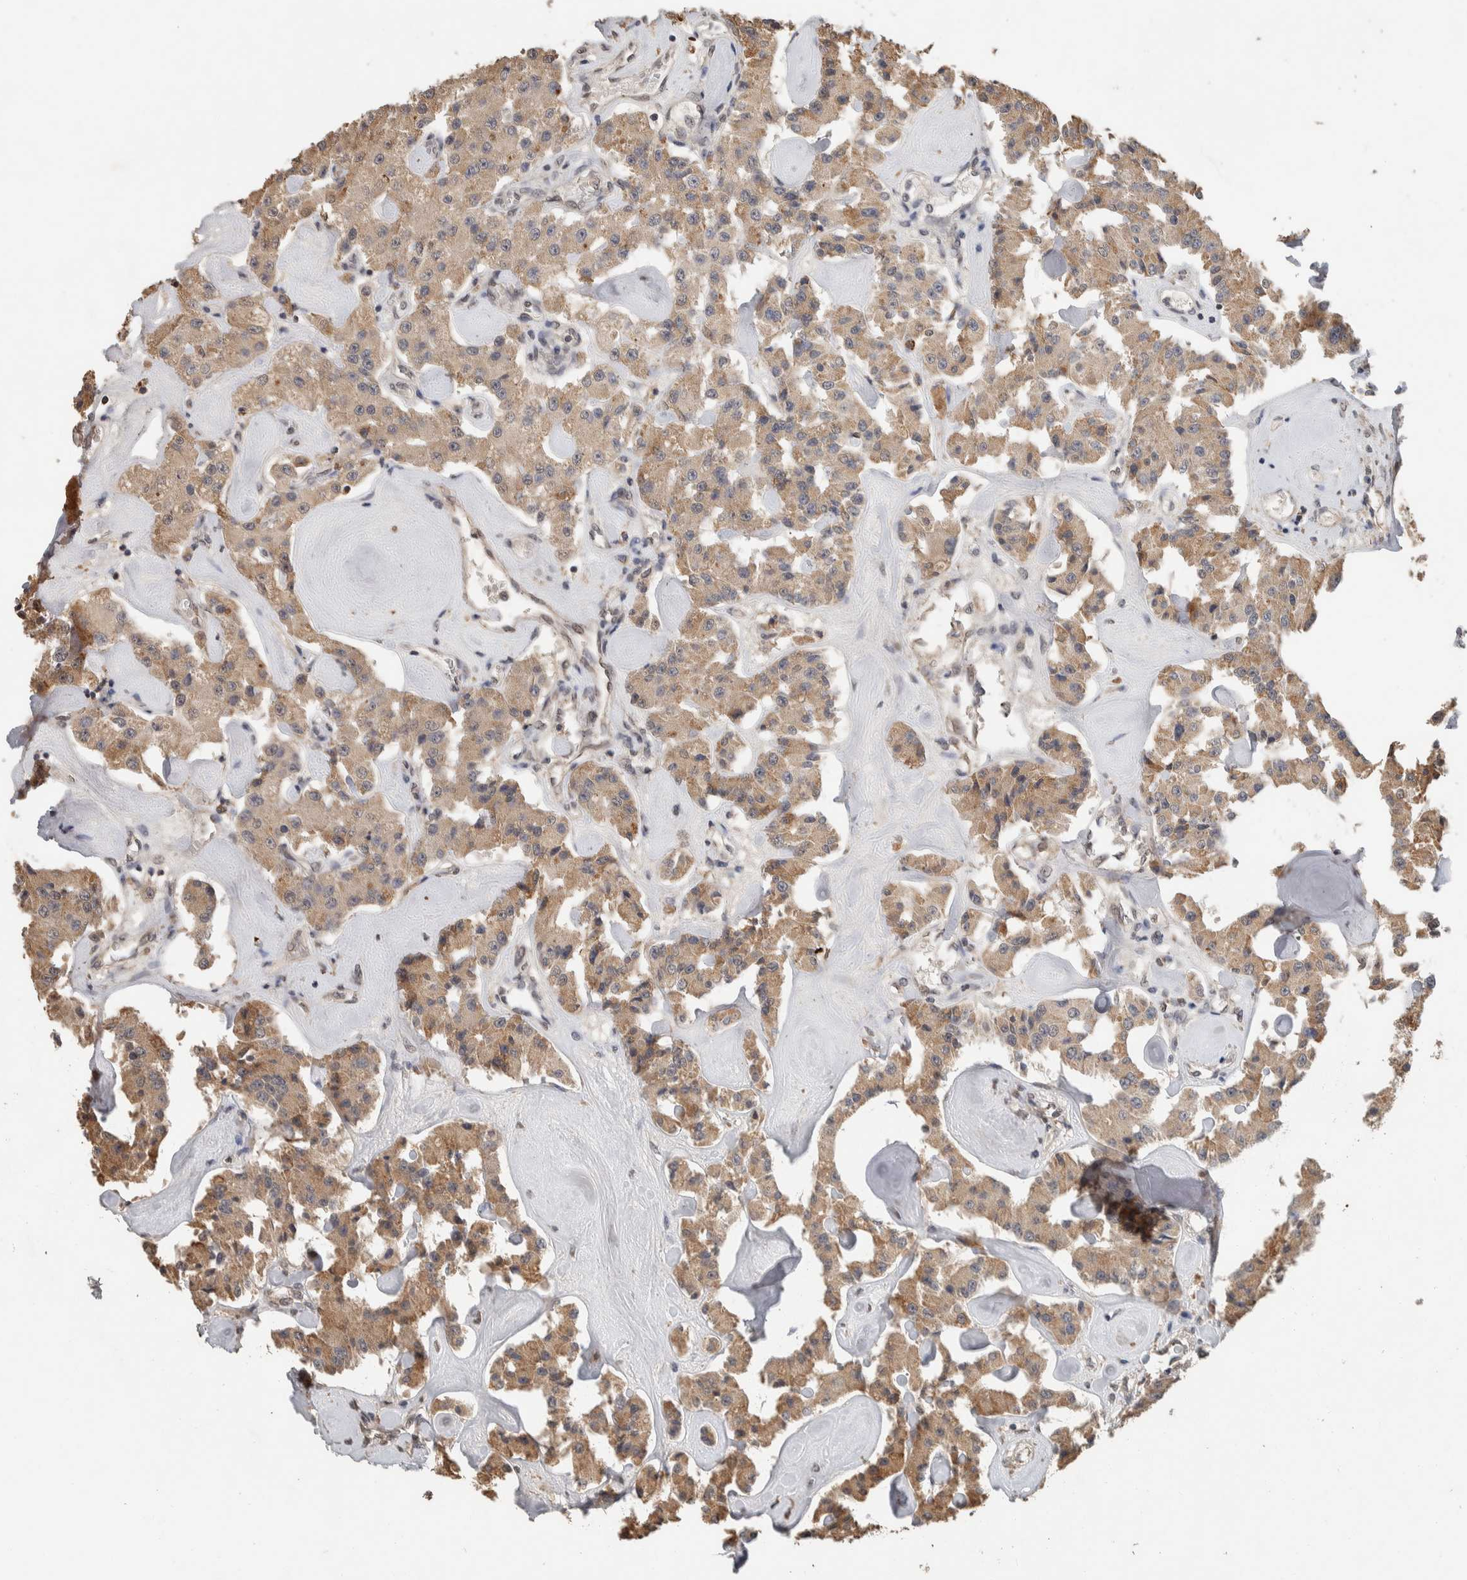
{"staining": {"intensity": "moderate", "quantity": ">75%", "location": "cytoplasmic/membranous"}, "tissue": "carcinoid", "cell_type": "Tumor cells", "image_type": "cancer", "snomed": [{"axis": "morphology", "description": "Carcinoid, malignant, NOS"}, {"axis": "topography", "description": "Pancreas"}], "caption": "The photomicrograph displays staining of carcinoid (malignant), revealing moderate cytoplasmic/membranous protein staining (brown color) within tumor cells.", "gene": "CYSRT1", "patient": {"sex": "male", "age": 41}}